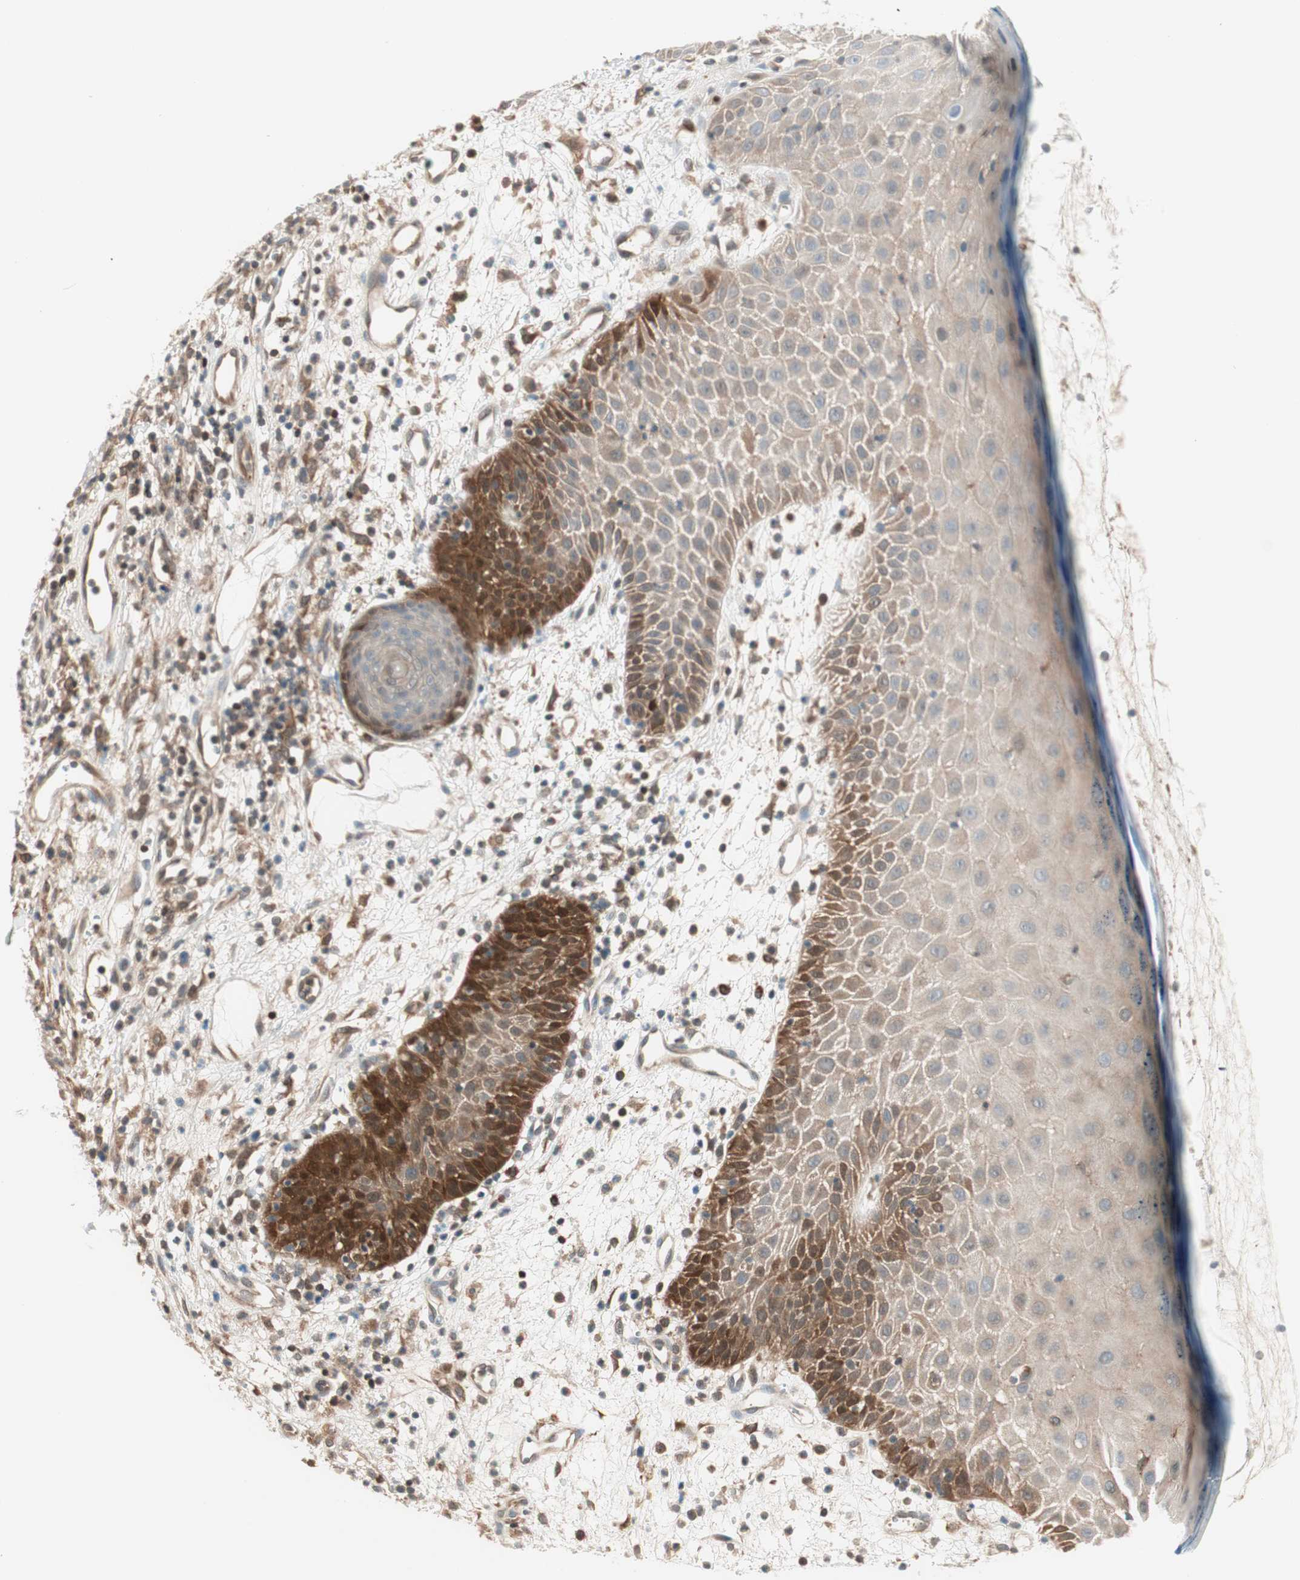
{"staining": {"intensity": "strong", "quantity": ">75%", "location": "cytoplasmic/membranous,nuclear"}, "tissue": "skin cancer", "cell_type": "Tumor cells", "image_type": "cancer", "snomed": [{"axis": "morphology", "description": "Squamous cell carcinoma, NOS"}, {"axis": "topography", "description": "Skin"}], "caption": "A photomicrograph of skin squamous cell carcinoma stained for a protein exhibits strong cytoplasmic/membranous and nuclear brown staining in tumor cells.", "gene": "GALT", "patient": {"sex": "female", "age": 78}}